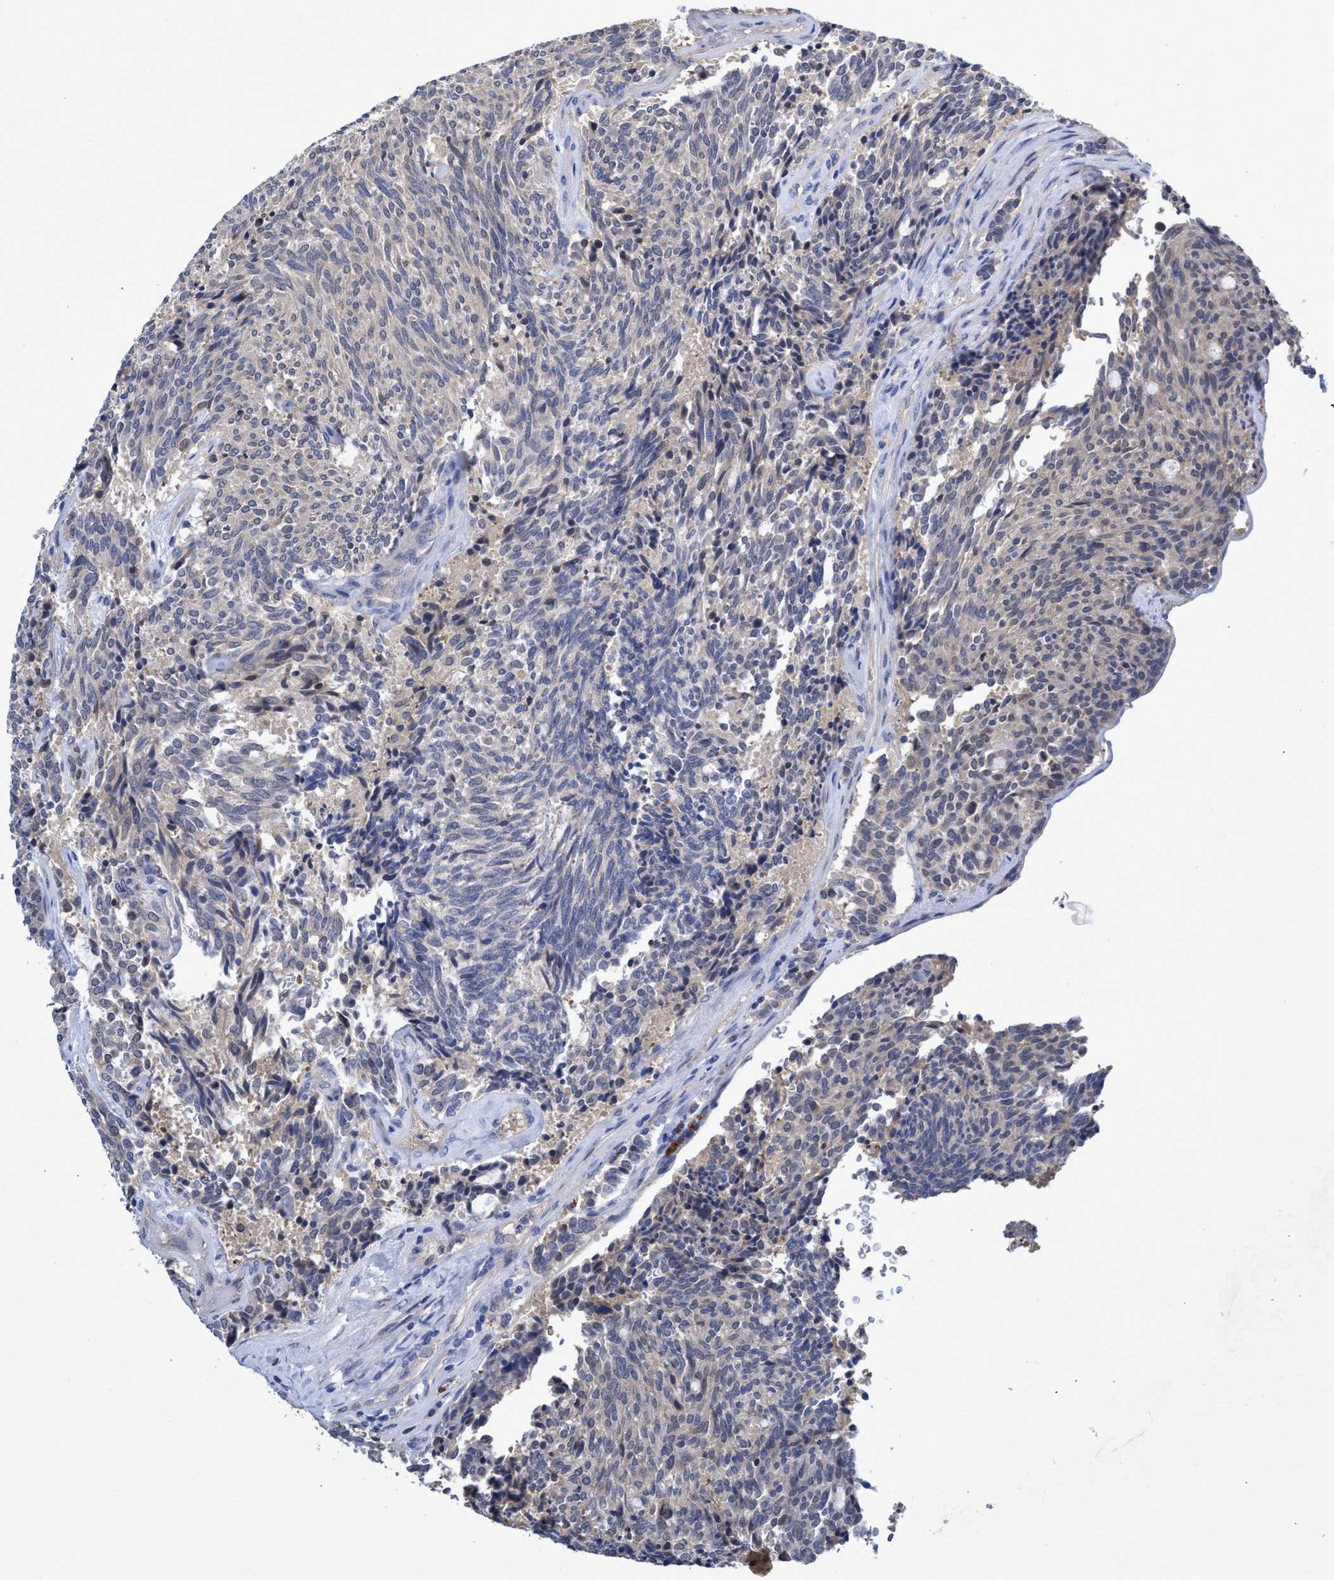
{"staining": {"intensity": "negative", "quantity": "none", "location": "none"}, "tissue": "carcinoid", "cell_type": "Tumor cells", "image_type": "cancer", "snomed": [{"axis": "morphology", "description": "Carcinoid, malignant, NOS"}, {"axis": "topography", "description": "Pancreas"}], "caption": "This is an immunohistochemistry (IHC) image of malignant carcinoid. There is no positivity in tumor cells.", "gene": "SVEP1", "patient": {"sex": "female", "age": 54}}